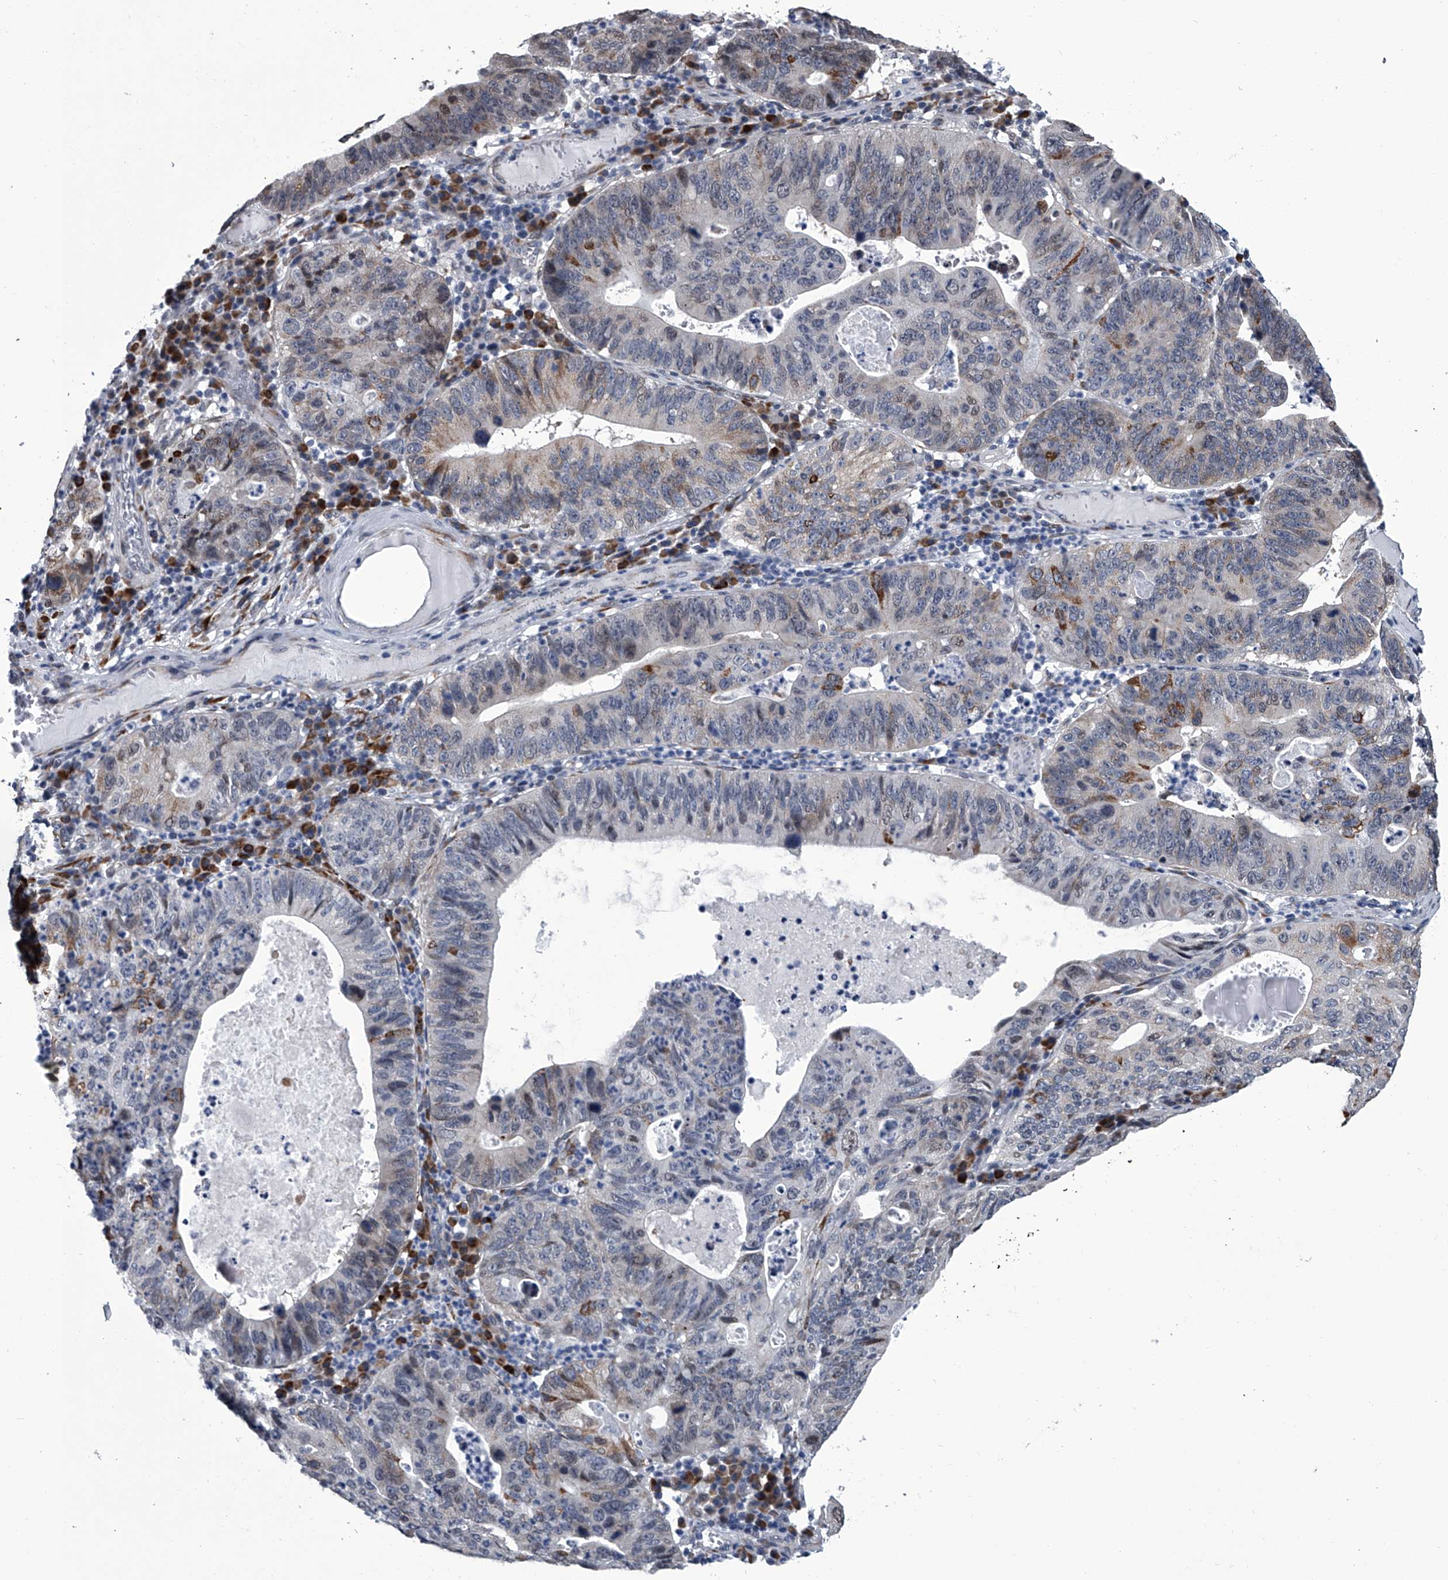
{"staining": {"intensity": "strong", "quantity": "<25%", "location": "cytoplasmic/membranous"}, "tissue": "stomach cancer", "cell_type": "Tumor cells", "image_type": "cancer", "snomed": [{"axis": "morphology", "description": "Adenocarcinoma, NOS"}, {"axis": "topography", "description": "Stomach"}], "caption": "Immunohistochemistry staining of stomach adenocarcinoma, which shows medium levels of strong cytoplasmic/membranous positivity in about <25% of tumor cells indicating strong cytoplasmic/membranous protein staining. The staining was performed using DAB (3,3'-diaminobenzidine) (brown) for protein detection and nuclei were counterstained in hematoxylin (blue).", "gene": "PPP2R5D", "patient": {"sex": "male", "age": 59}}